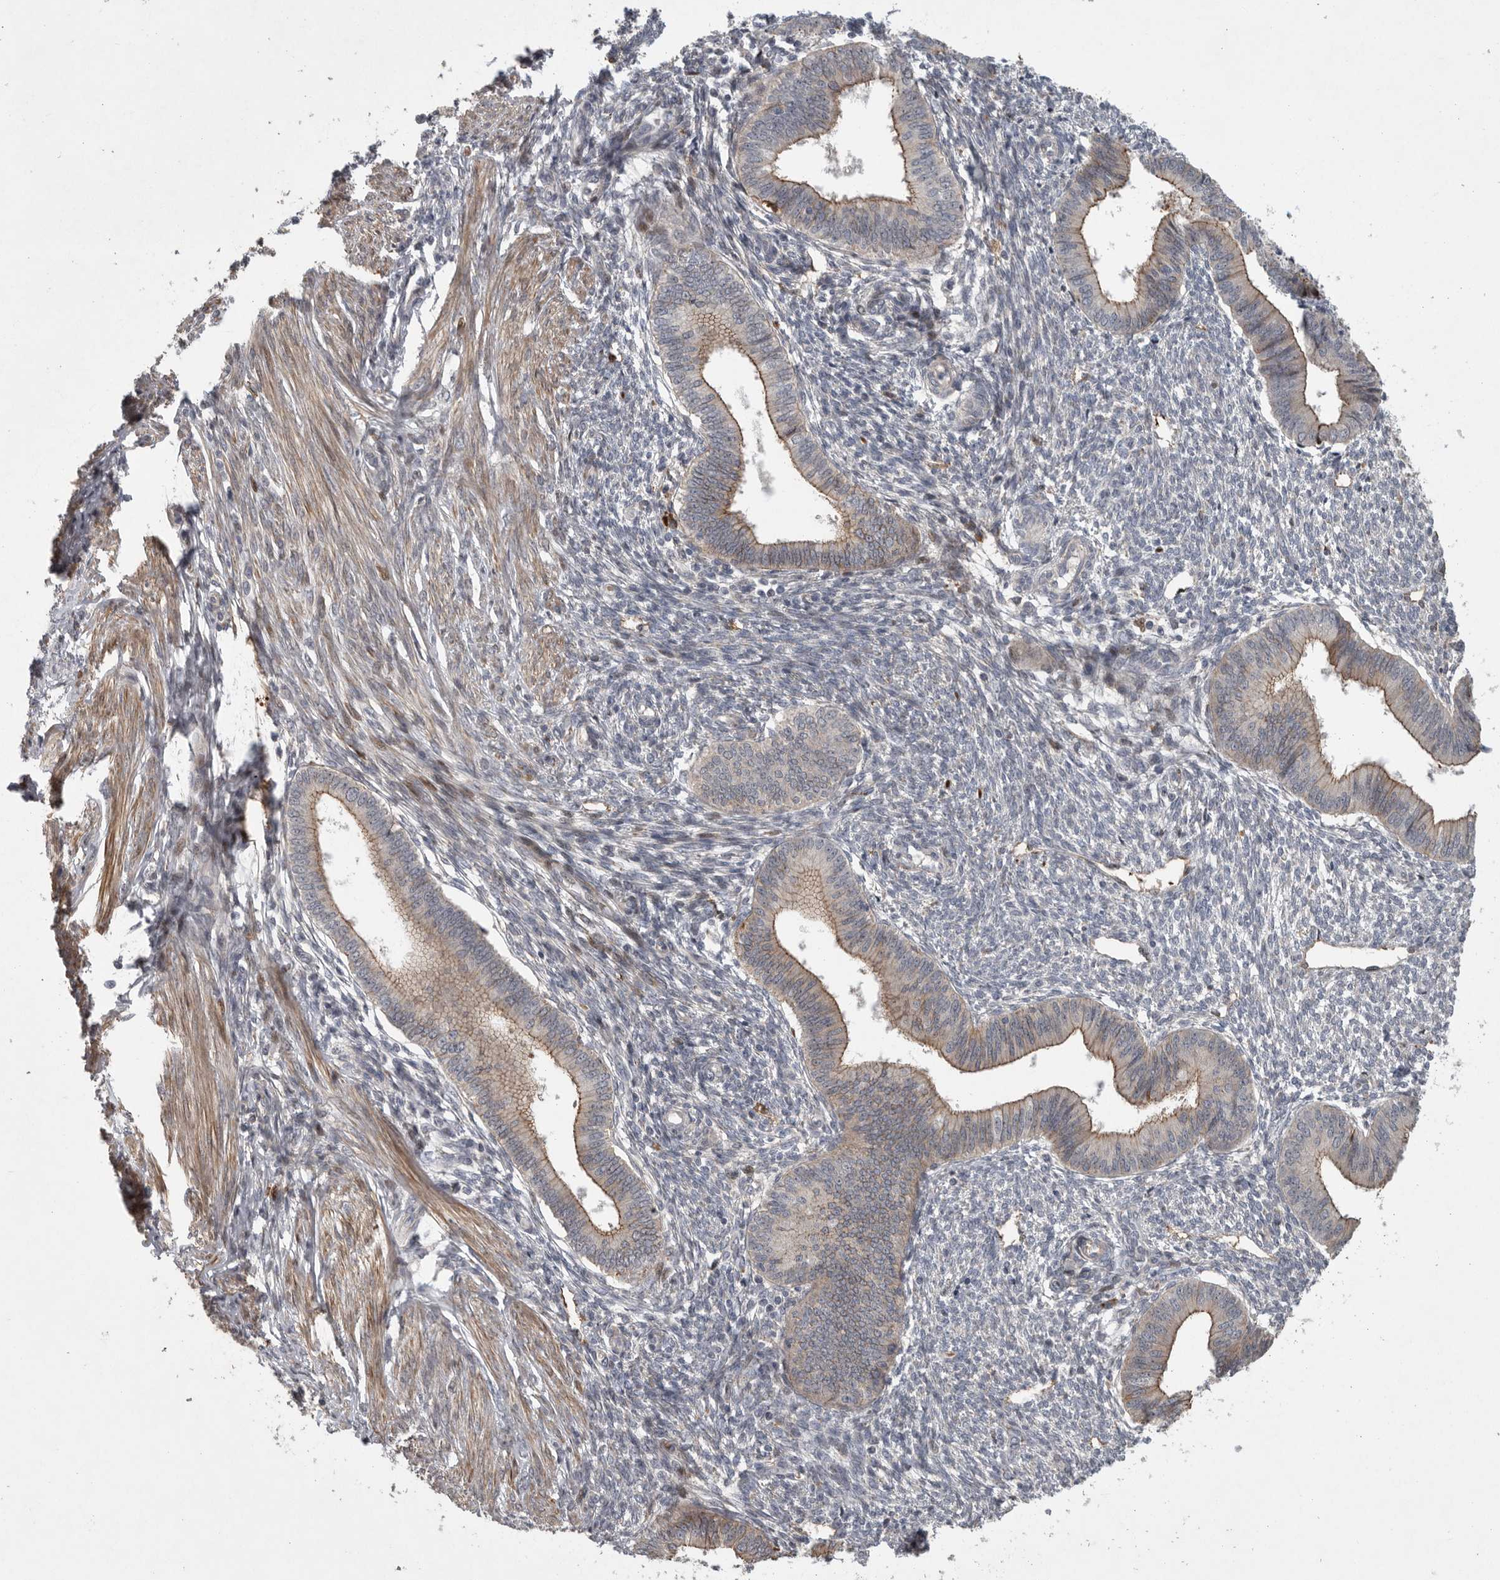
{"staining": {"intensity": "negative", "quantity": "none", "location": "none"}, "tissue": "endometrium", "cell_type": "Cells in endometrial stroma", "image_type": "normal", "snomed": [{"axis": "morphology", "description": "Normal tissue, NOS"}, {"axis": "topography", "description": "Endometrium"}], "caption": "Immunohistochemical staining of unremarkable human endometrium displays no significant positivity in cells in endometrial stroma. Nuclei are stained in blue.", "gene": "MPDZ", "patient": {"sex": "female", "age": 46}}